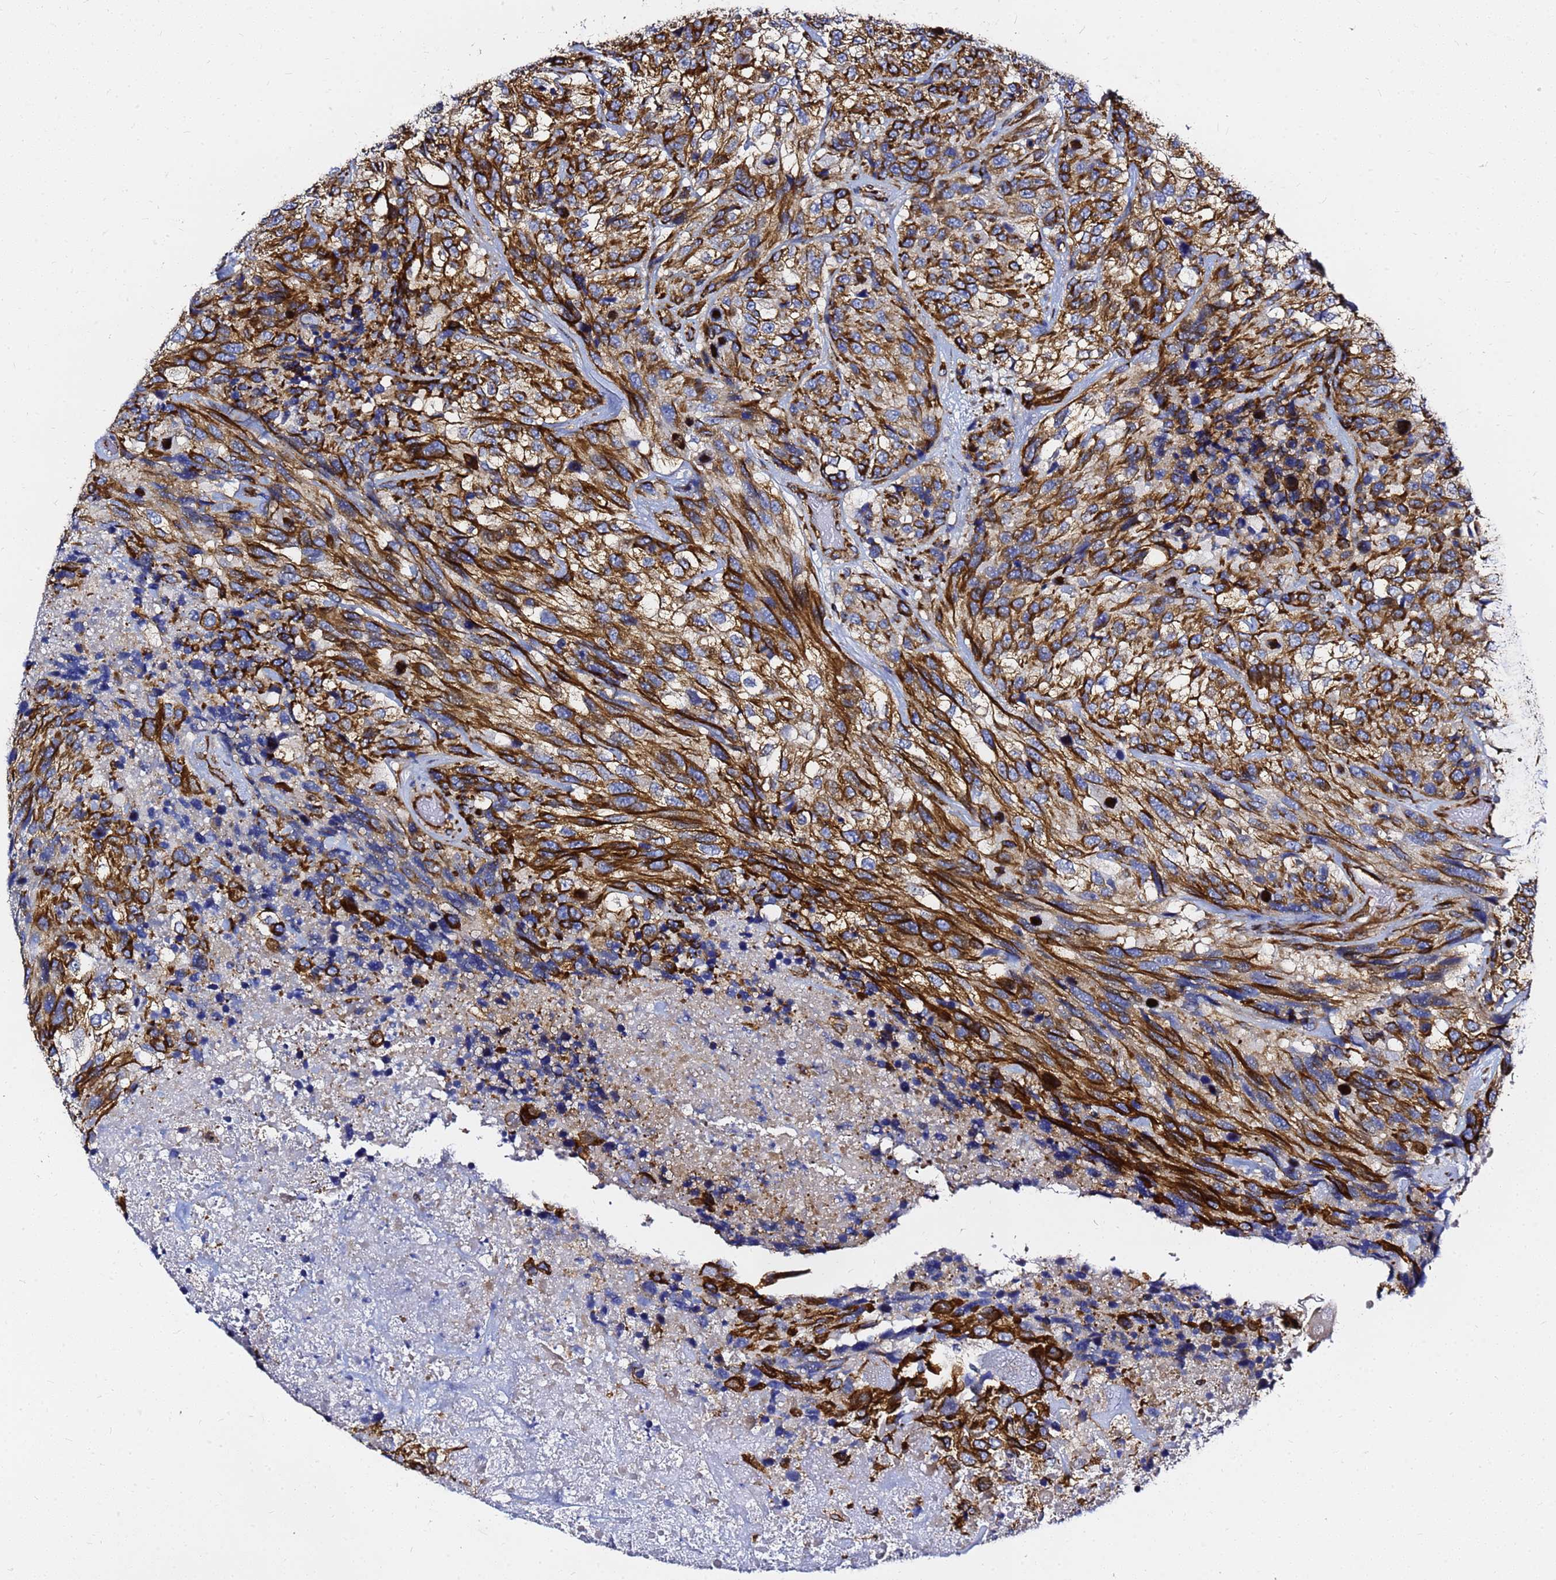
{"staining": {"intensity": "strong", "quantity": ">75%", "location": "cytoplasmic/membranous"}, "tissue": "urothelial cancer", "cell_type": "Tumor cells", "image_type": "cancer", "snomed": [{"axis": "morphology", "description": "Urothelial carcinoma, High grade"}, {"axis": "topography", "description": "Urinary bladder"}], "caption": "Immunohistochemical staining of urothelial carcinoma (high-grade) displays high levels of strong cytoplasmic/membranous protein staining in about >75% of tumor cells. The staining is performed using DAB brown chromogen to label protein expression. The nuclei are counter-stained blue using hematoxylin.", "gene": "TUBA8", "patient": {"sex": "female", "age": 70}}